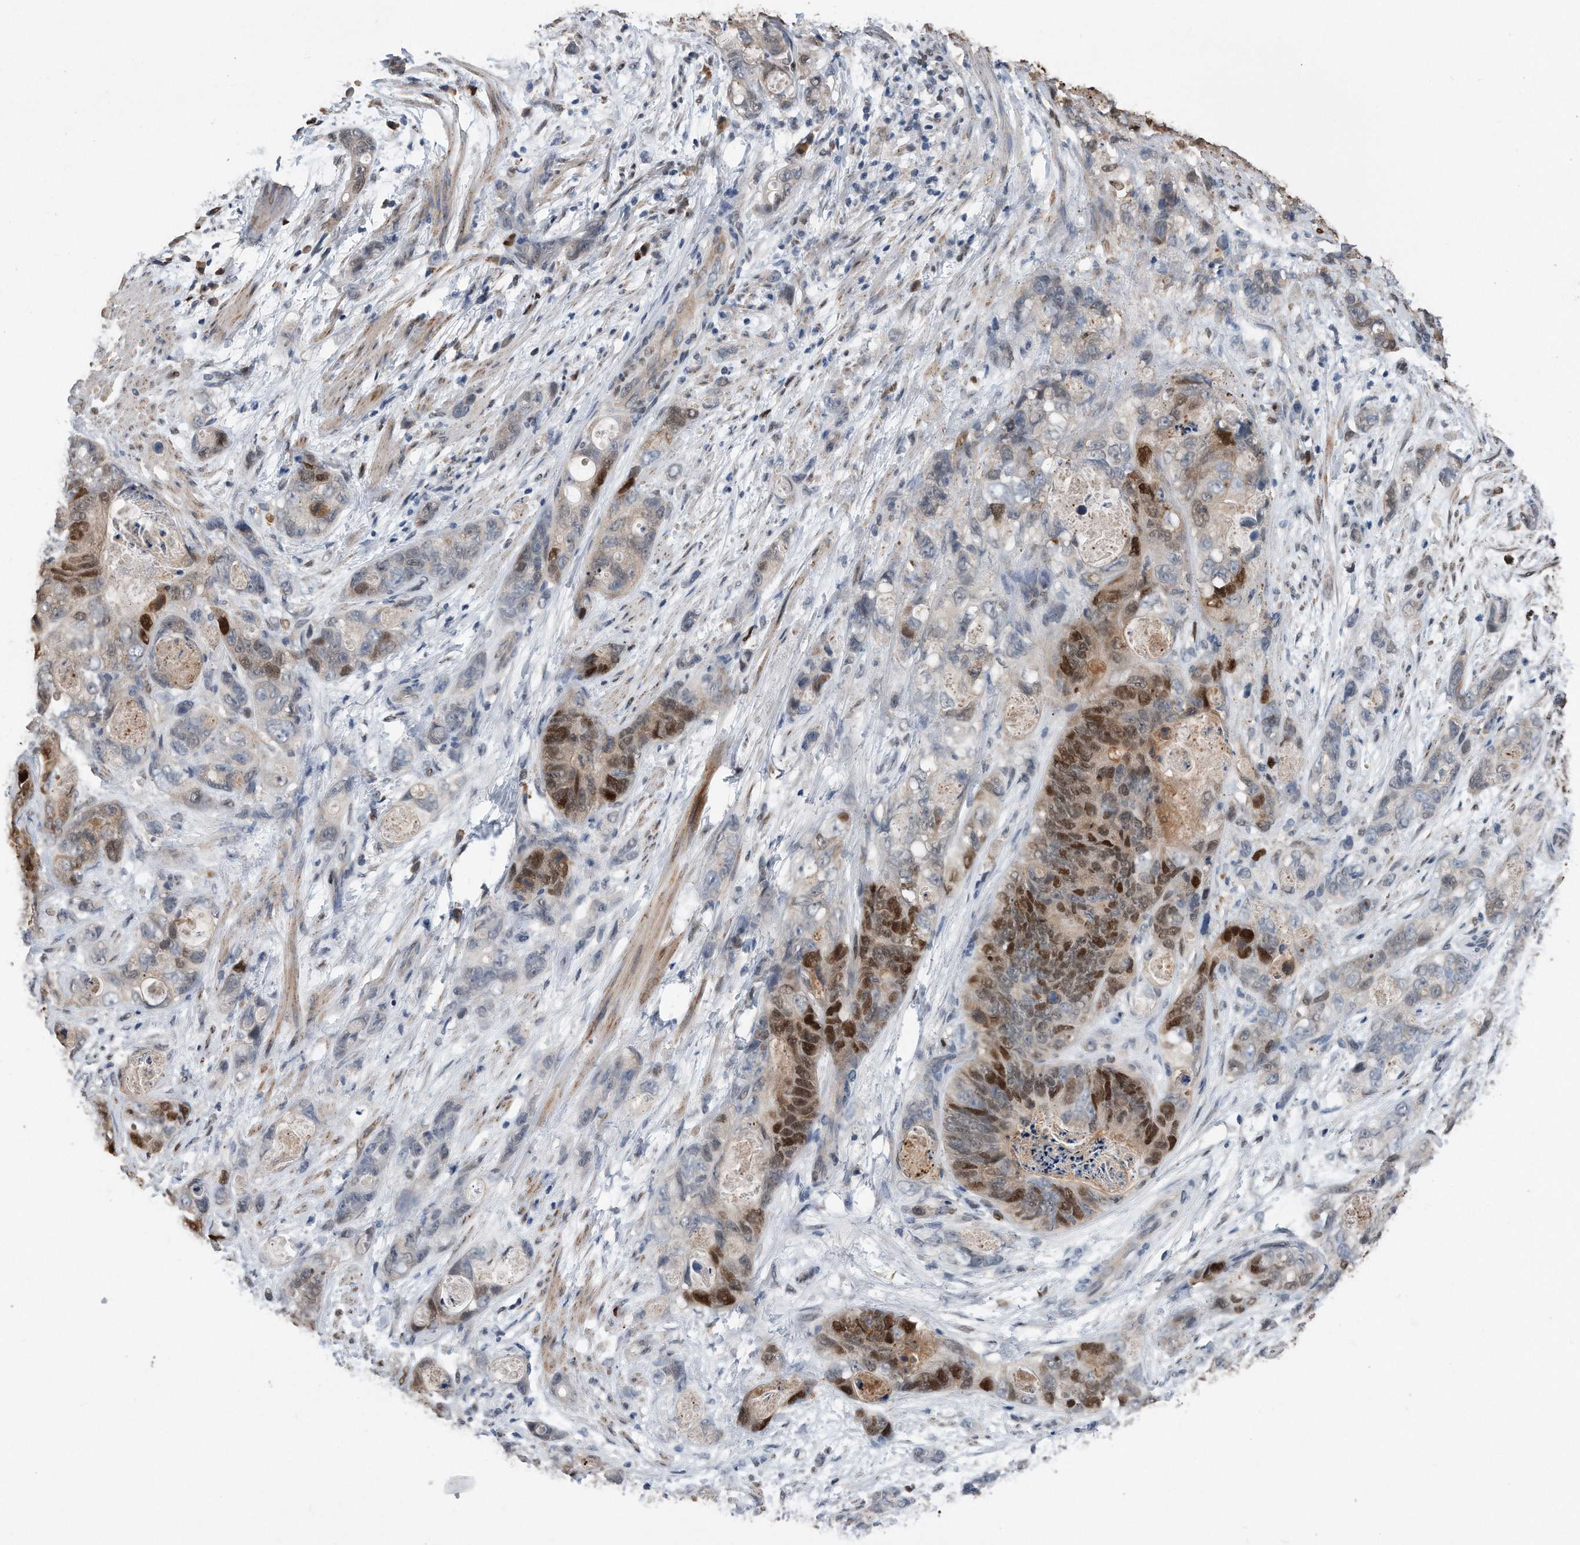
{"staining": {"intensity": "moderate", "quantity": "25%-75%", "location": "nuclear"}, "tissue": "stomach cancer", "cell_type": "Tumor cells", "image_type": "cancer", "snomed": [{"axis": "morphology", "description": "Normal tissue, NOS"}, {"axis": "morphology", "description": "Adenocarcinoma, NOS"}, {"axis": "topography", "description": "Stomach"}], "caption": "Tumor cells reveal moderate nuclear expression in approximately 25%-75% of cells in stomach cancer (adenocarcinoma).", "gene": "PCNA", "patient": {"sex": "female", "age": 89}}